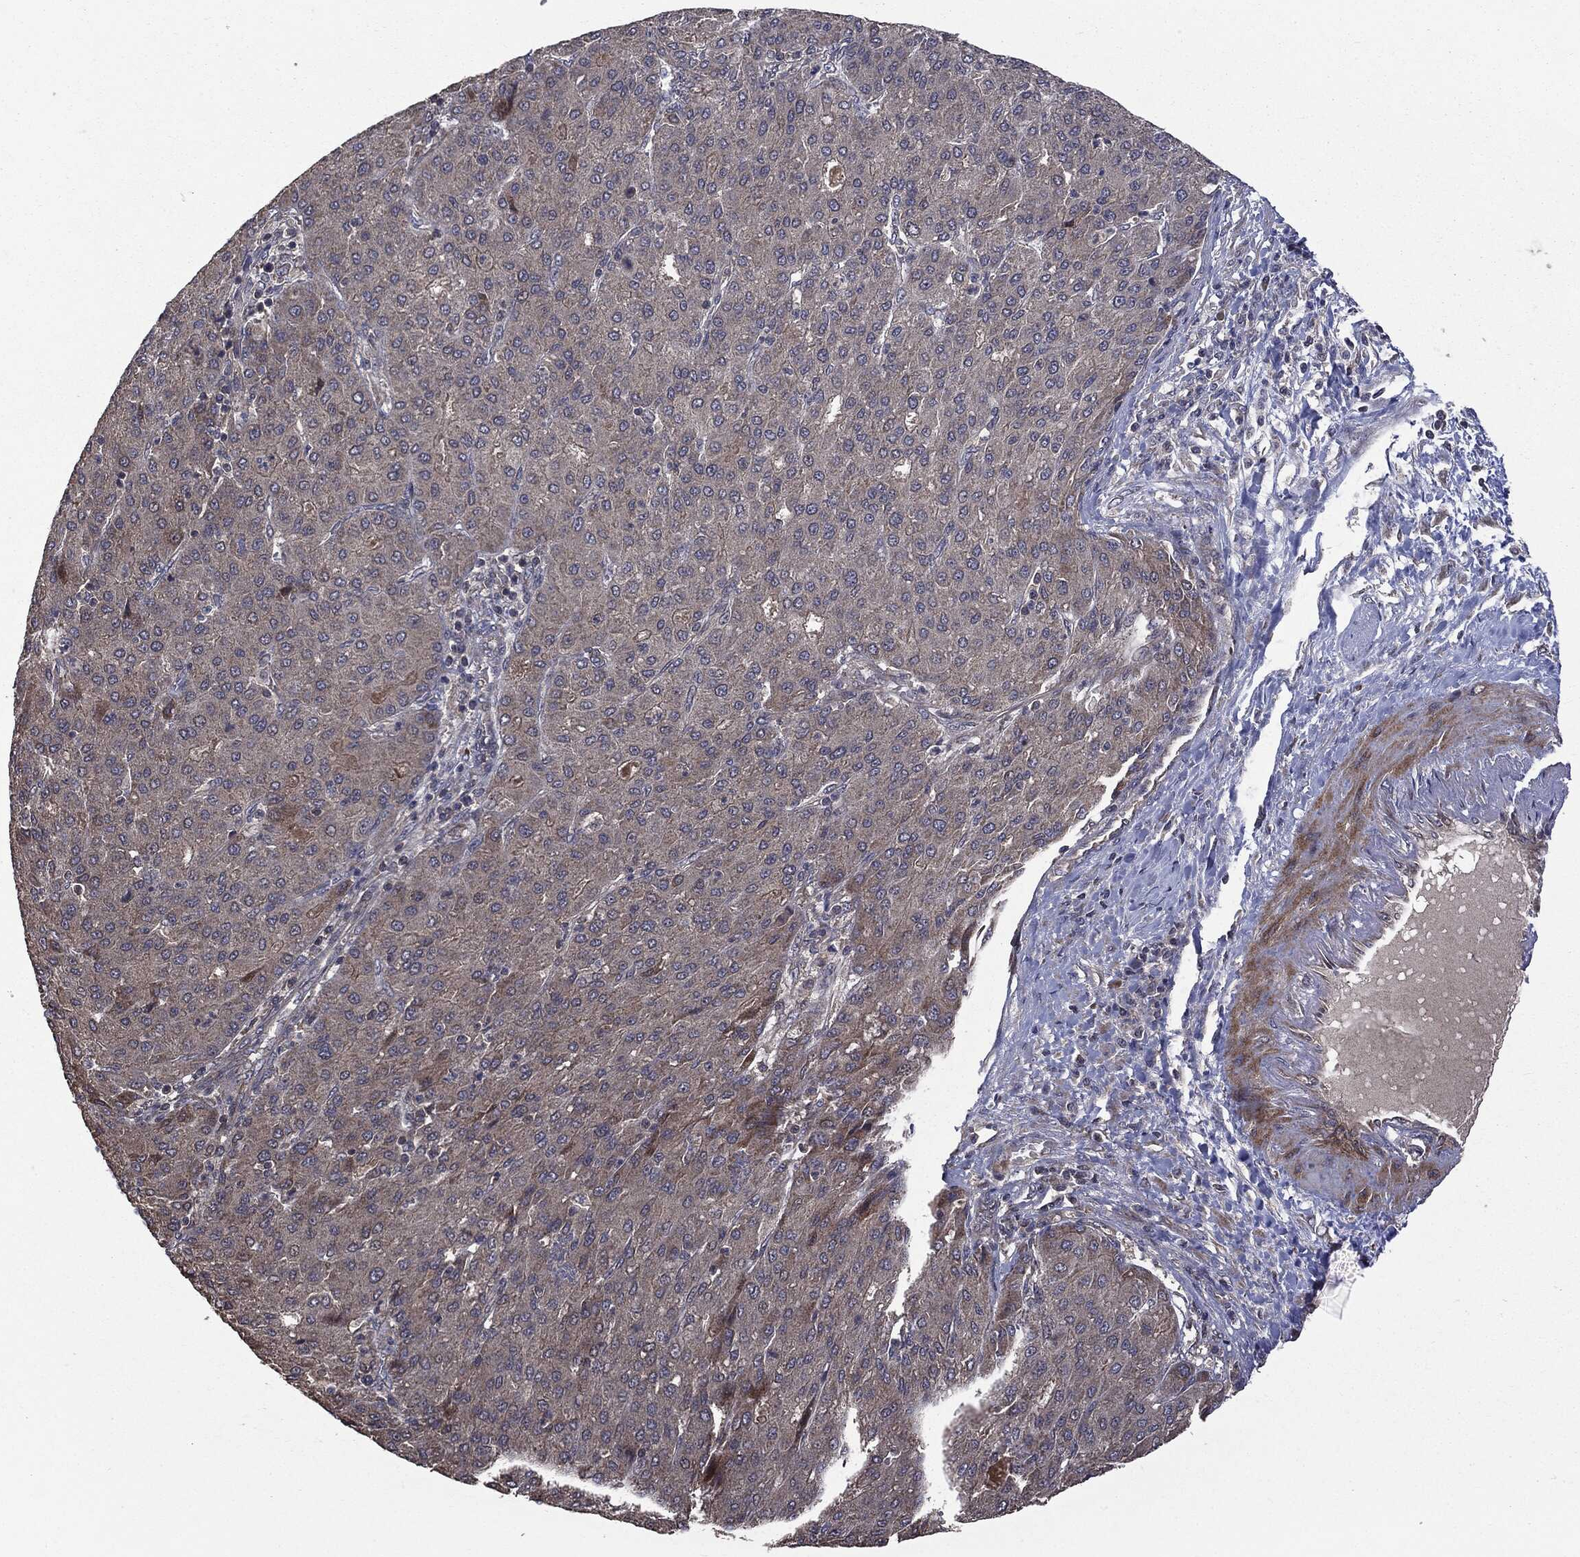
{"staining": {"intensity": "weak", "quantity": "<25%", "location": "cytoplasmic/membranous"}, "tissue": "liver cancer", "cell_type": "Tumor cells", "image_type": "cancer", "snomed": [{"axis": "morphology", "description": "Carcinoma, Hepatocellular, NOS"}, {"axis": "topography", "description": "Liver"}], "caption": "High magnification brightfield microscopy of liver hepatocellular carcinoma stained with DAB (3,3'-diaminobenzidine) (brown) and counterstained with hematoxylin (blue): tumor cells show no significant positivity.", "gene": "MTOR", "patient": {"sex": "male", "age": 65}}